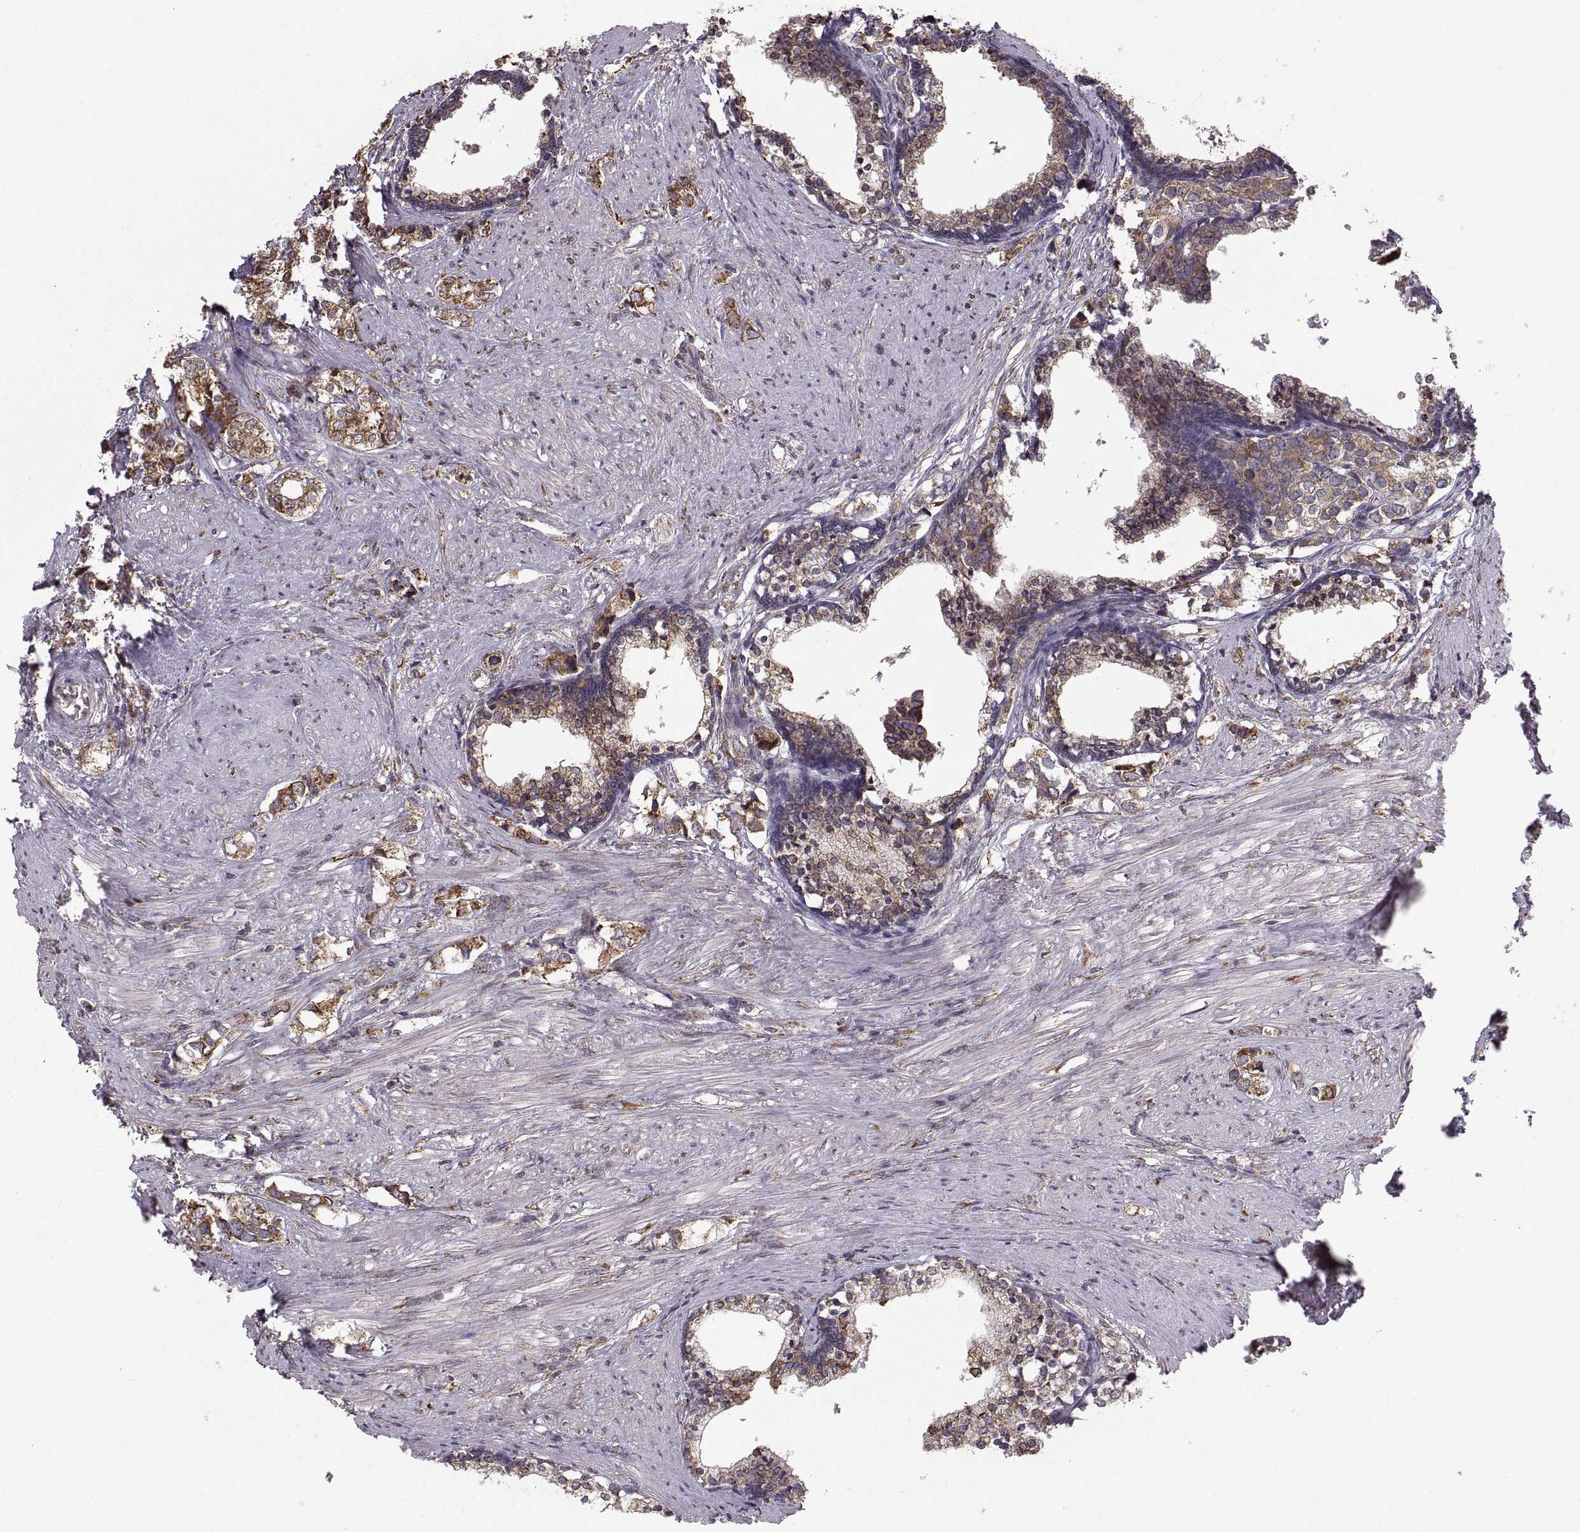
{"staining": {"intensity": "moderate", "quantity": "<25%", "location": "cytoplasmic/membranous"}, "tissue": "prostate cancer", "cell_type": "Tumor cells", "image_type": "cancer", "snomed": [{"axis": "morphology", "description": "Adenocarcinoma, NOS"}, {"axis": "topography", "description": "Prostate and seminal vesicle, NOS"}], "caption": "Immunohistochemical staining of prostate adenocarcinoma shows low levels of moderate cytoplasmic/membranous protein positivity in about <25% of tumor cells. (DAB (3,3'-diaminobenzidine) = brown stain, brightfield microscopy at high magnification).", "gene": "PDIA3", "patient": {"sex": "male", "age": 63}}